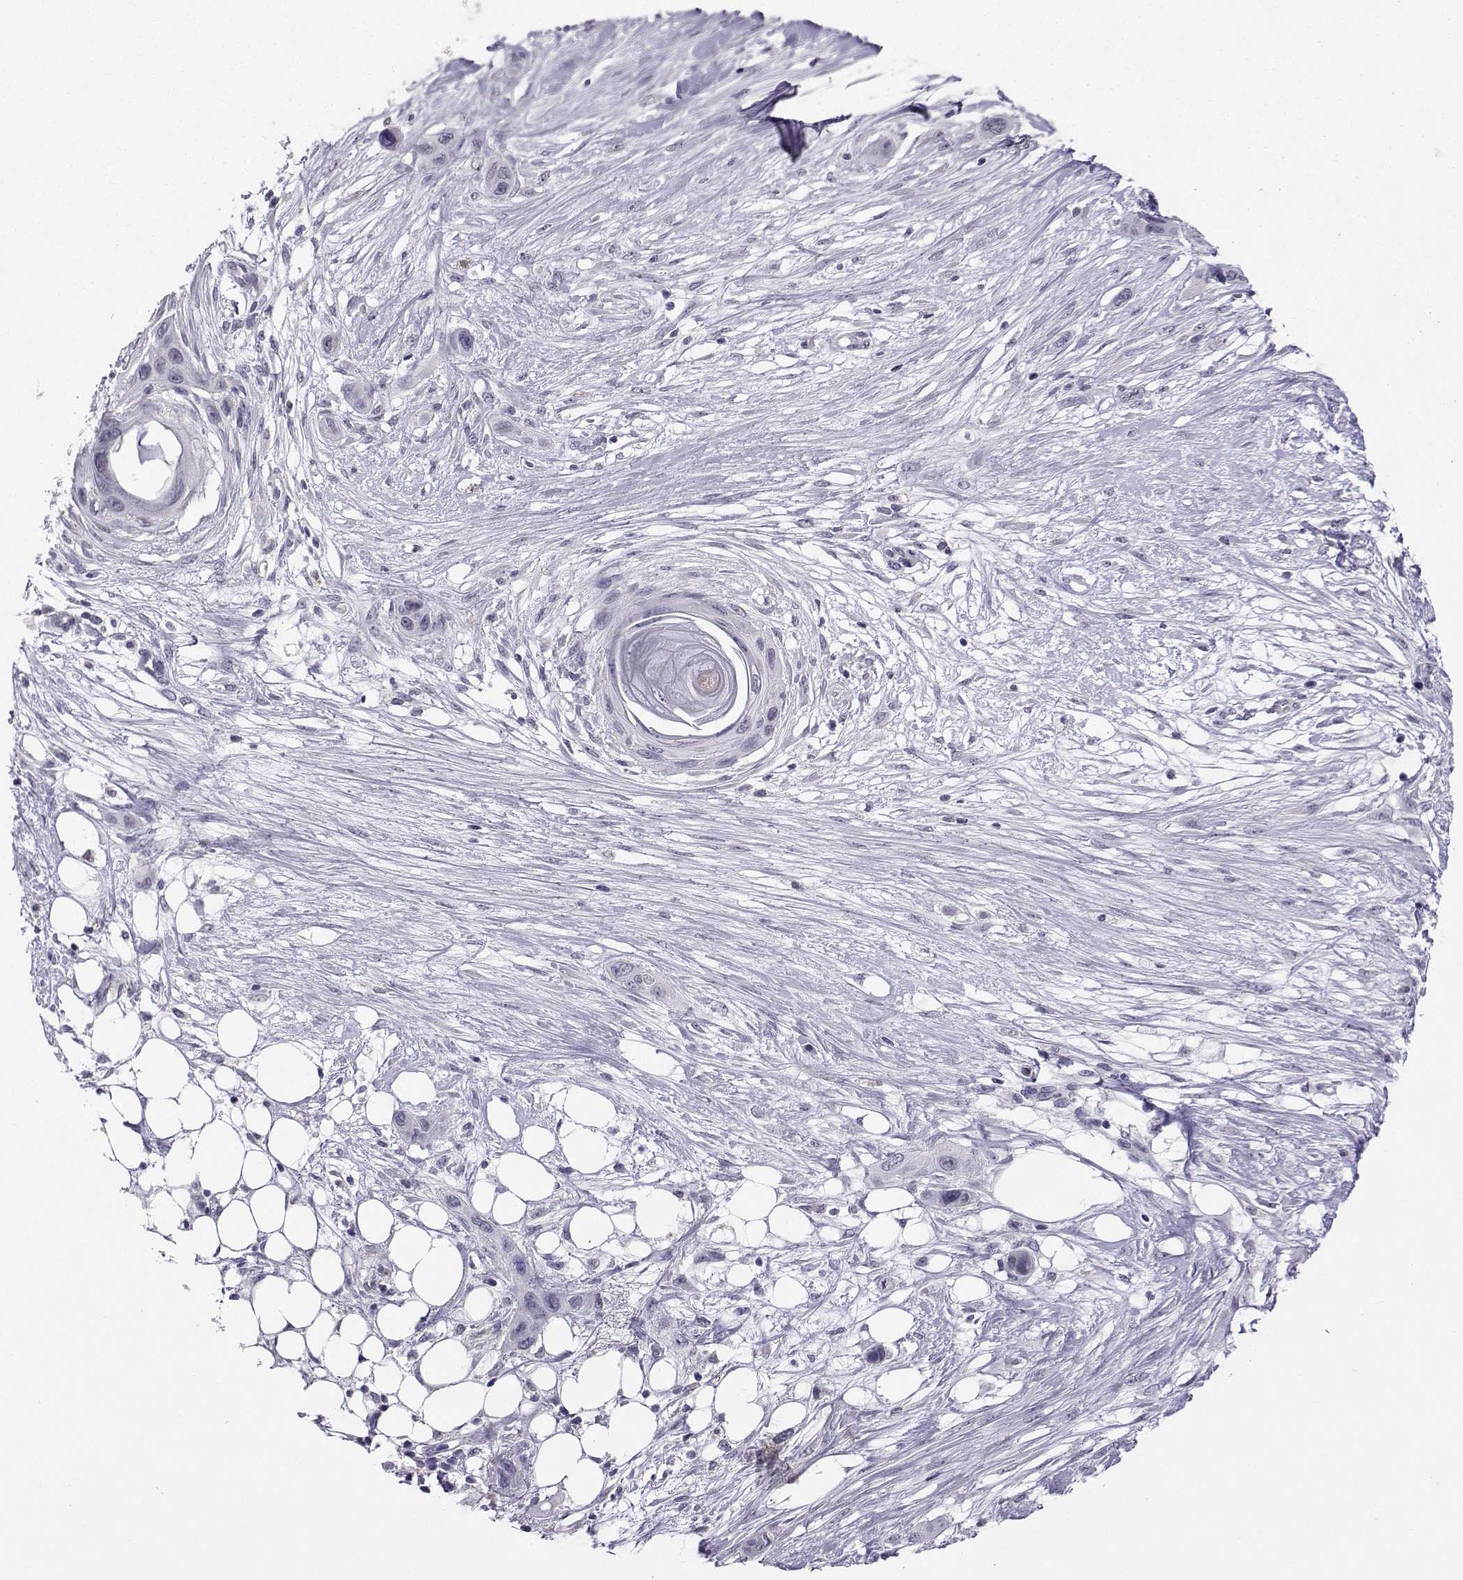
{"staining": {"intensity": "negative", "quantity": "none", "location": "none"}, "tissue": "skin cancer", "cell_type": "Tumor cells", "image_type": "cancer", "snomed": [{"axis": "morphology", "description": "Squamous cell carcinoma, NOS"}, {"axis": "topography", "description": "Skin"}], "caption": "The IHC micrograph has no significant expression in tumor cells of skin cancer tissue.", "gene": "TBR1", "patient": {"sex": "male", "age": 79}}